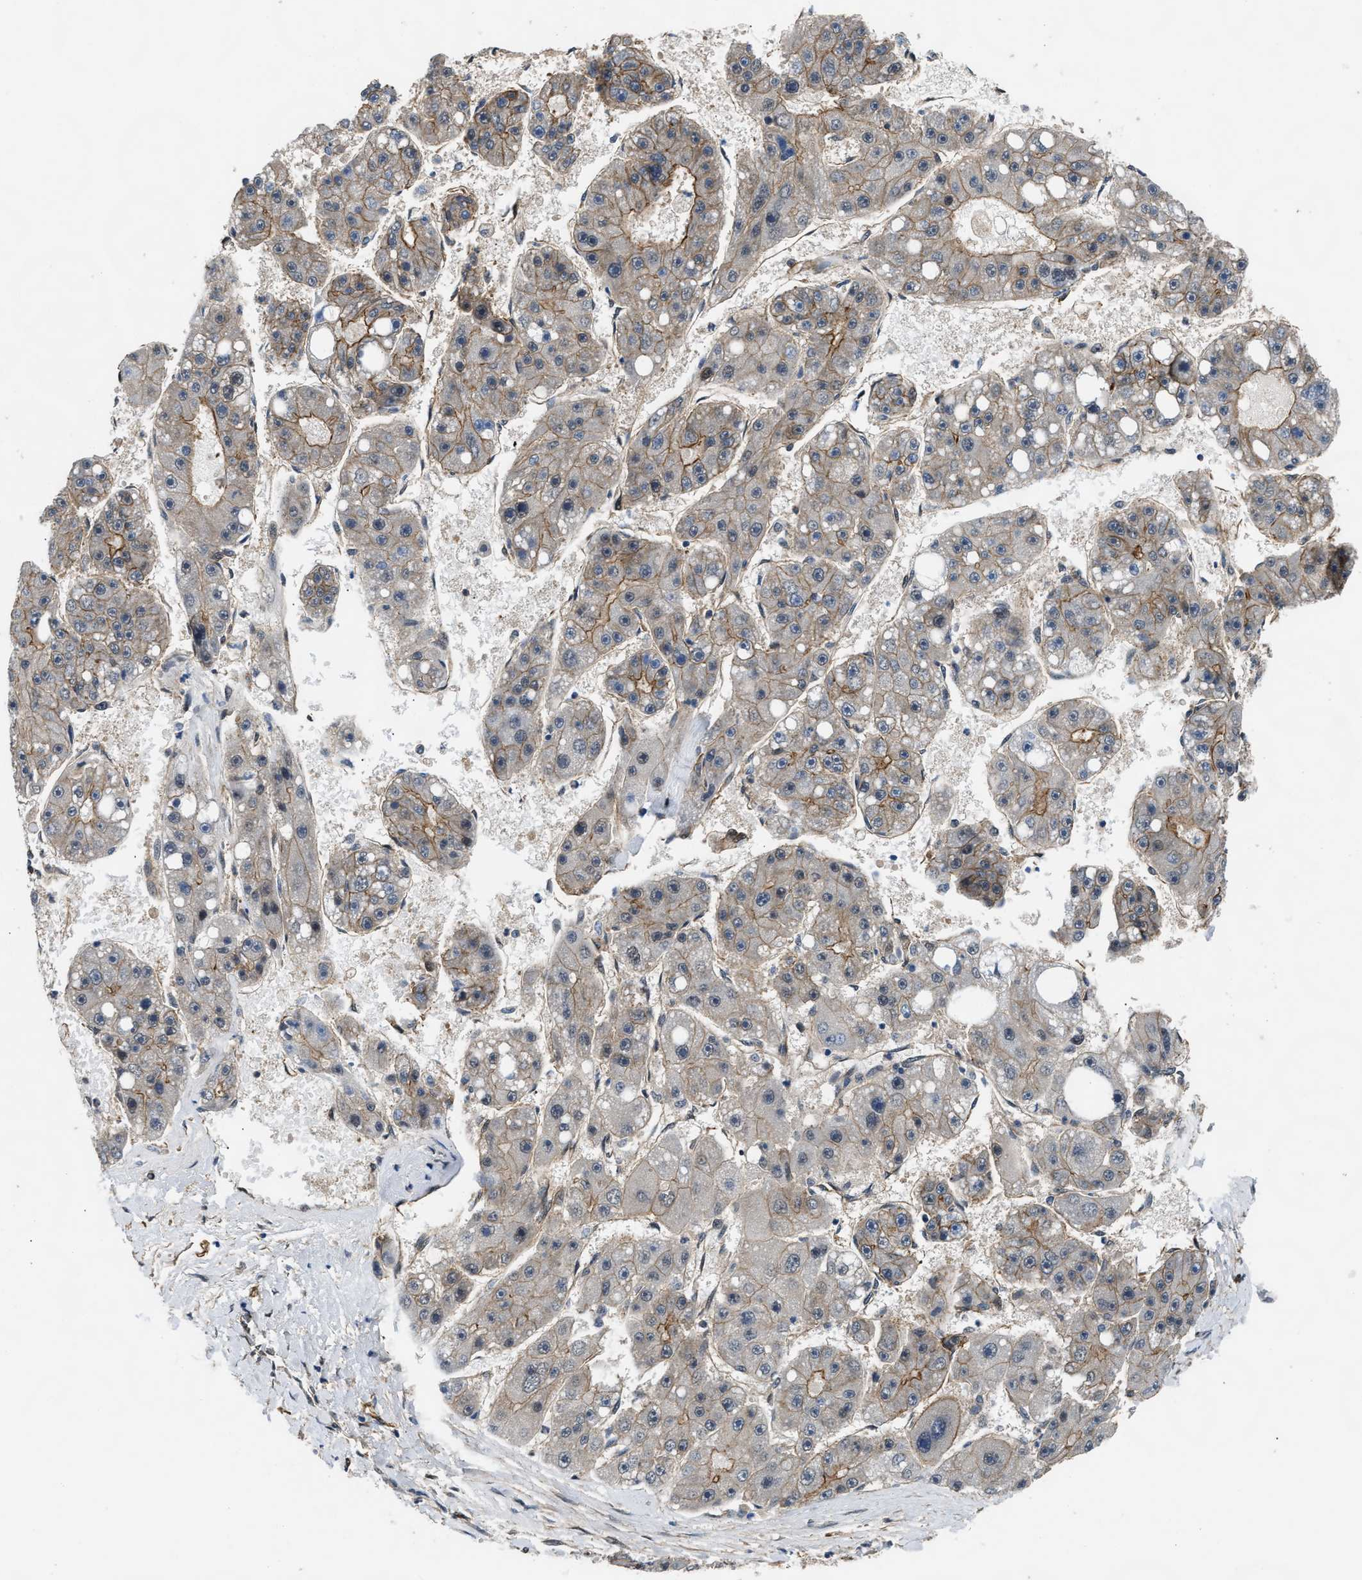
{"staining": {"intensity": "moderate", "quantity": "25%-75%", "location": "cytoplasmic/membranous"}, "tissue": "liver cancer", "cell_type": "Tumor cells", "image_type": "cancer", "snomed": [{"axis": "morphology", "description": "Carcinoma, Hepatocellular, NOS"}, {"axis": "topography", "description": "Liver"}], "caption": "Liver cancer (hepatocellular carcinoma) stained for a protein exhibits moderate cytoplasmic/membranous positivity in tumor cells. Nuclei are stained in blue.", "gene": "COPS2", "patient": {"sex": "female", "age": 61}}